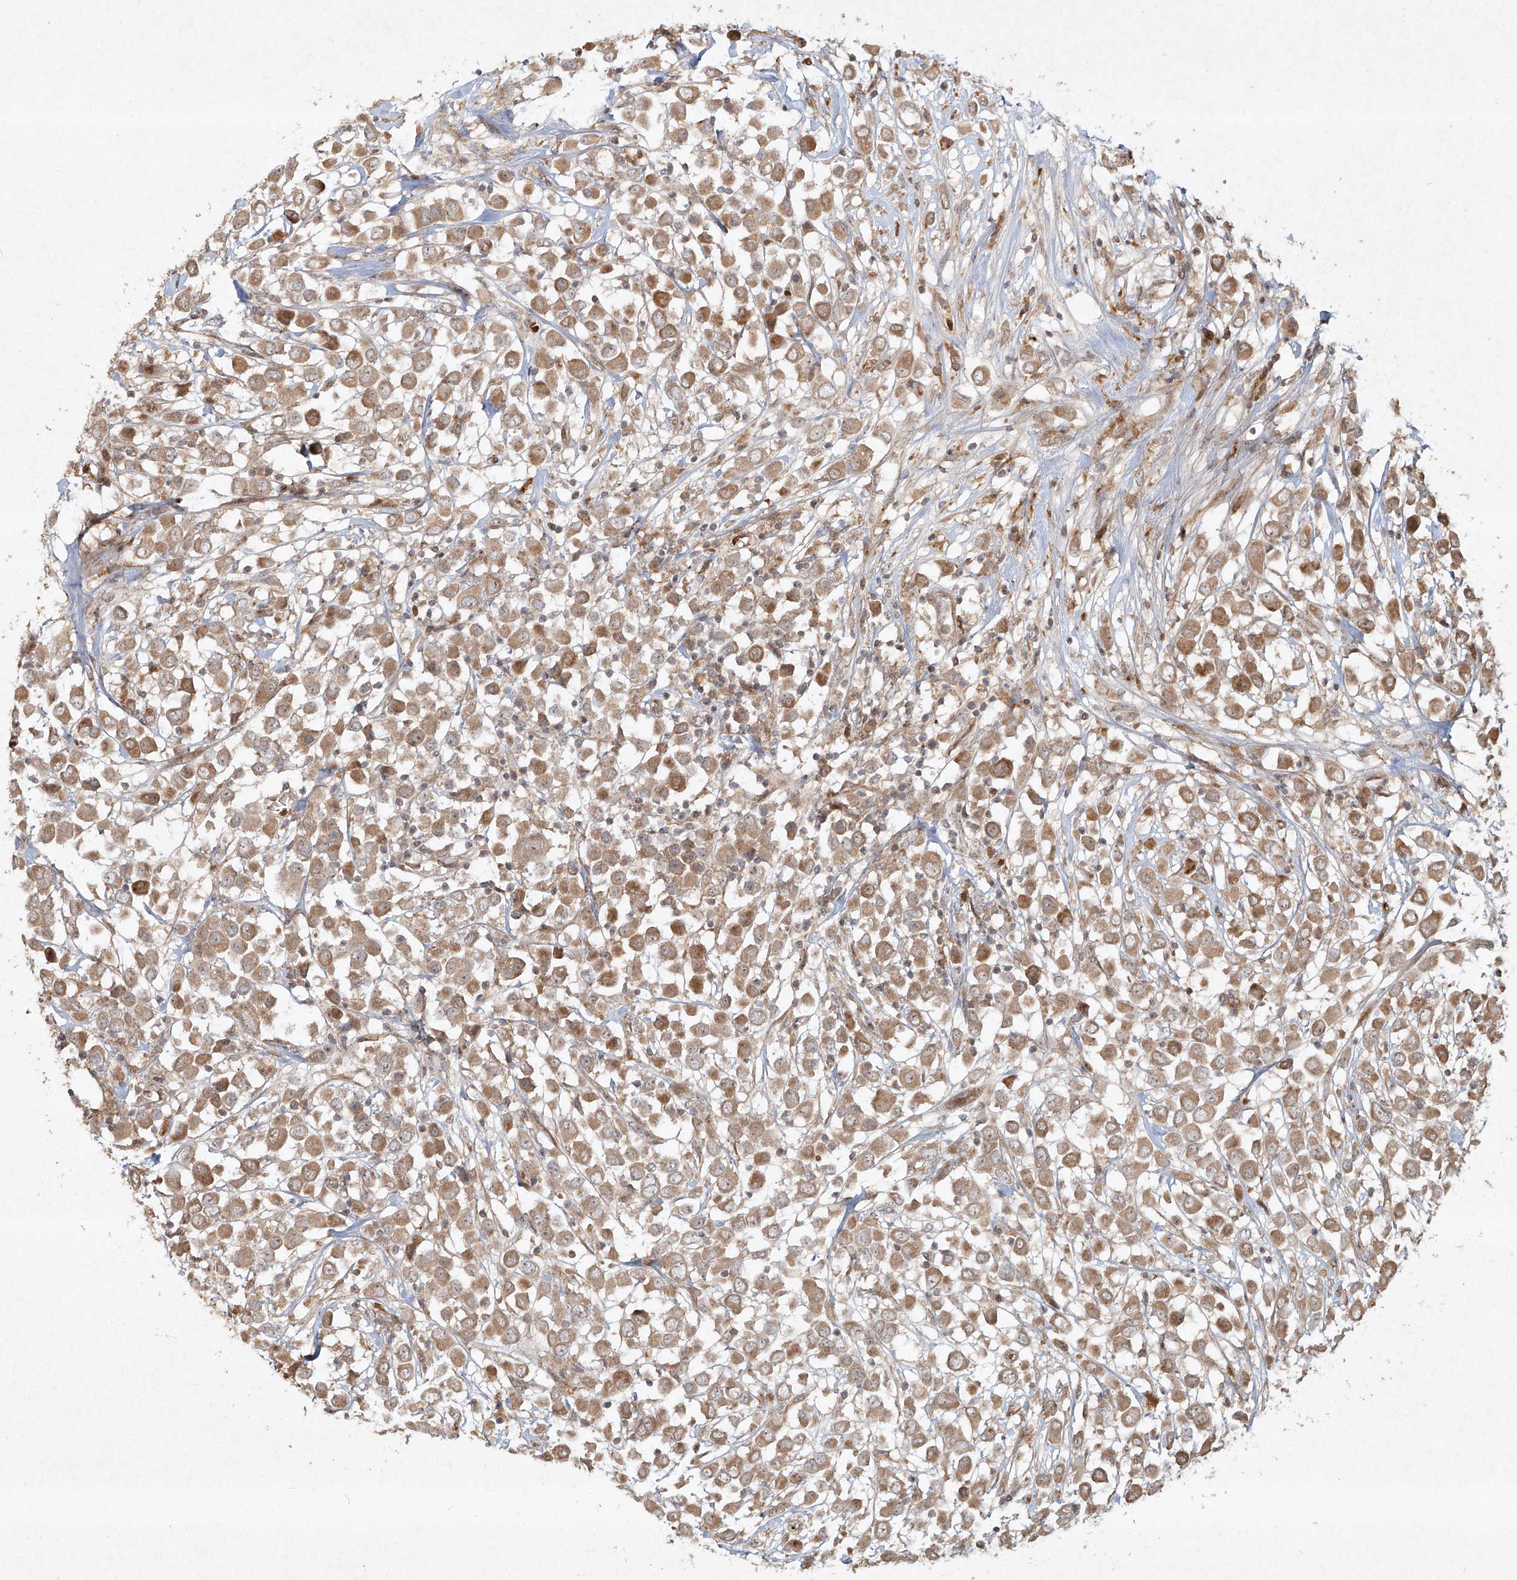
{"staining": {"intensity": "moderate", "quantity": ">75%", "location": "cytoplasmic/membranous"}, "tissue": "breast cancer", "cell_type": "Tumor cells", "image_type": "cancer", "snomed": [{"axis": "morphology", "description": "Duct carcinoma"}, {"axis": "topography", "description": "Breast"}], "caption": "A photomicrograph of infiltrating ductal carcinoma (breast) stained for a protein displays moderate cytoplasmic/membranous brown staining in tumor cells.", "gene": "CYYR1", "patient": {"sex": "female", "age": 61}}